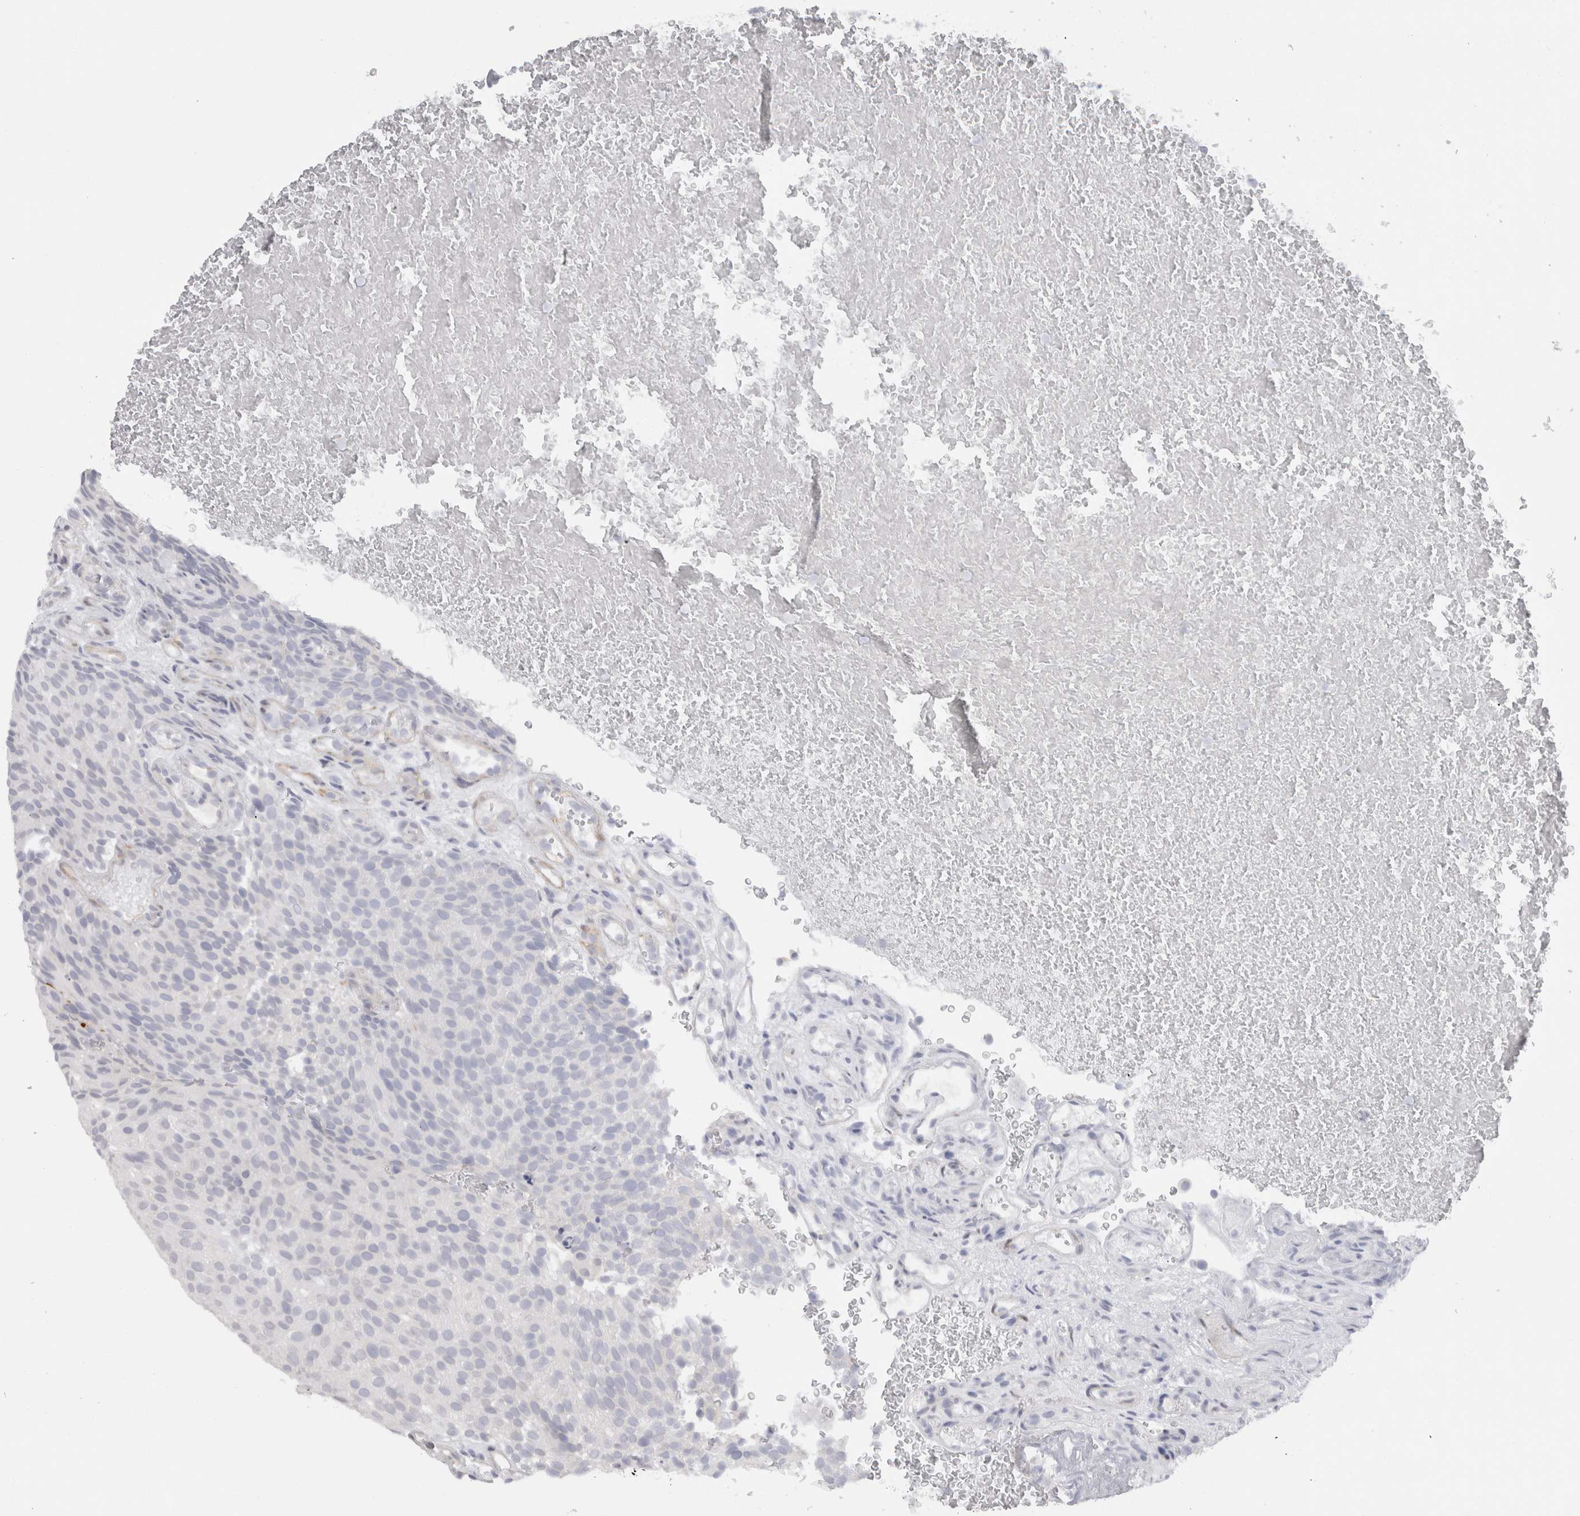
{"staining": {"intensity": "negative", "quantity": "none", "location": "none"}, "tissue": "urothelial cancer", "cell_type": "Tumor cells", "image_type": "cancer", "snomed": [{"axis": "morphology", "description": "Urothelial carcinoma, Low grade"}, {"axis": "topography", "description": "Urinary bladder"}], "caption": "The image displays no staining of tumor cells in urothelial cancer.", "gene": "C9orf50", "patient": {"sex": "male", "age": 78}}